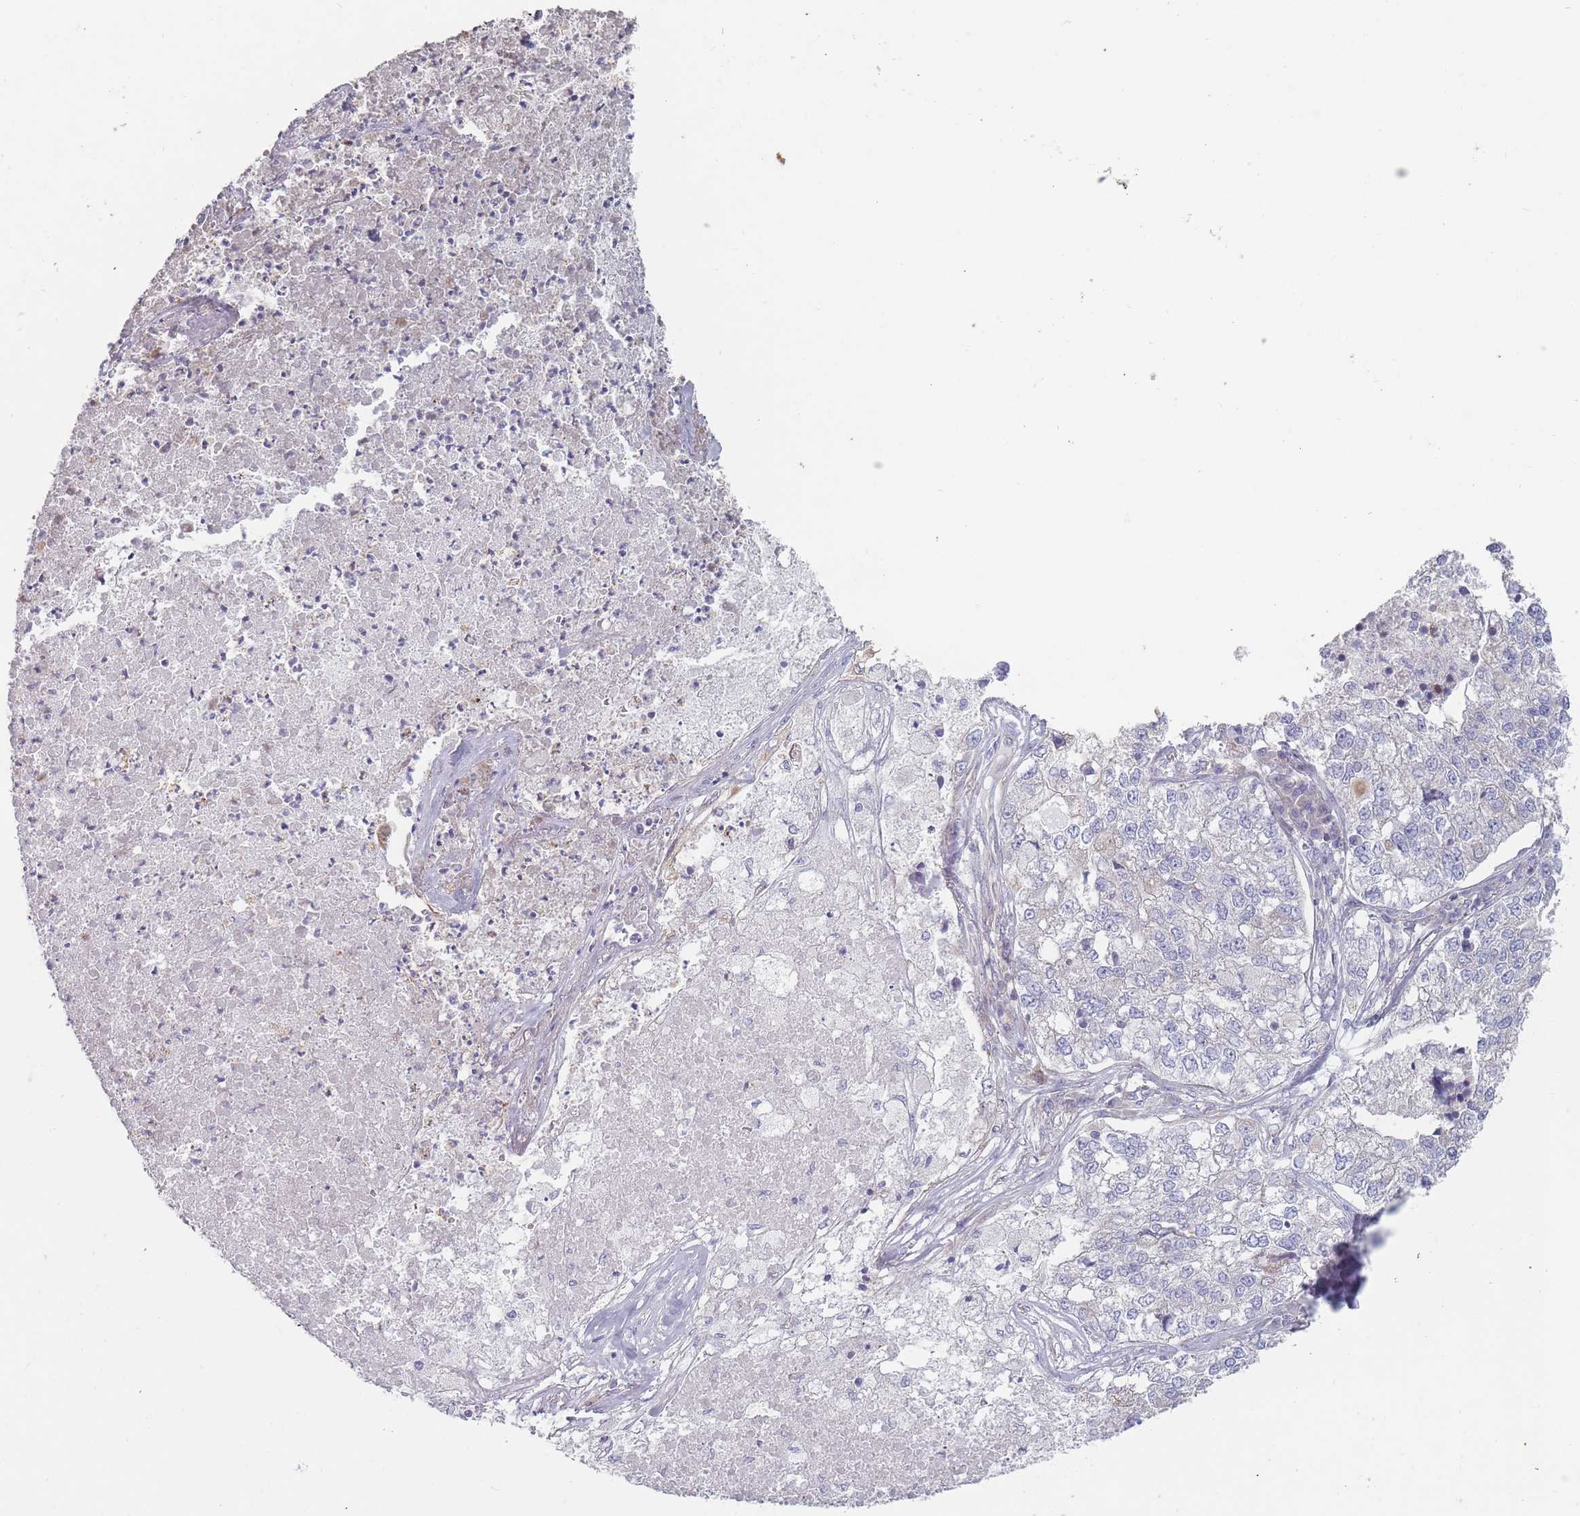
{"staining": {"intensity": "negative", "quantity": "none", "location": "none"}, "tissue": "lung cancer", "cell_type": "Tumor cells", "image_type": "cancer", "snomed": [{"axis": "morphology", "description": "Adenocarcinoma, NOS"}, {"axis": "topography", "description": "Lung"}], "caption": "Image shows no protein staining in tumor cells of adenocarcinoma (lung) tissue.", "gene": "HSBP1L1", "patient": {"sex": "male", "age": 49}}